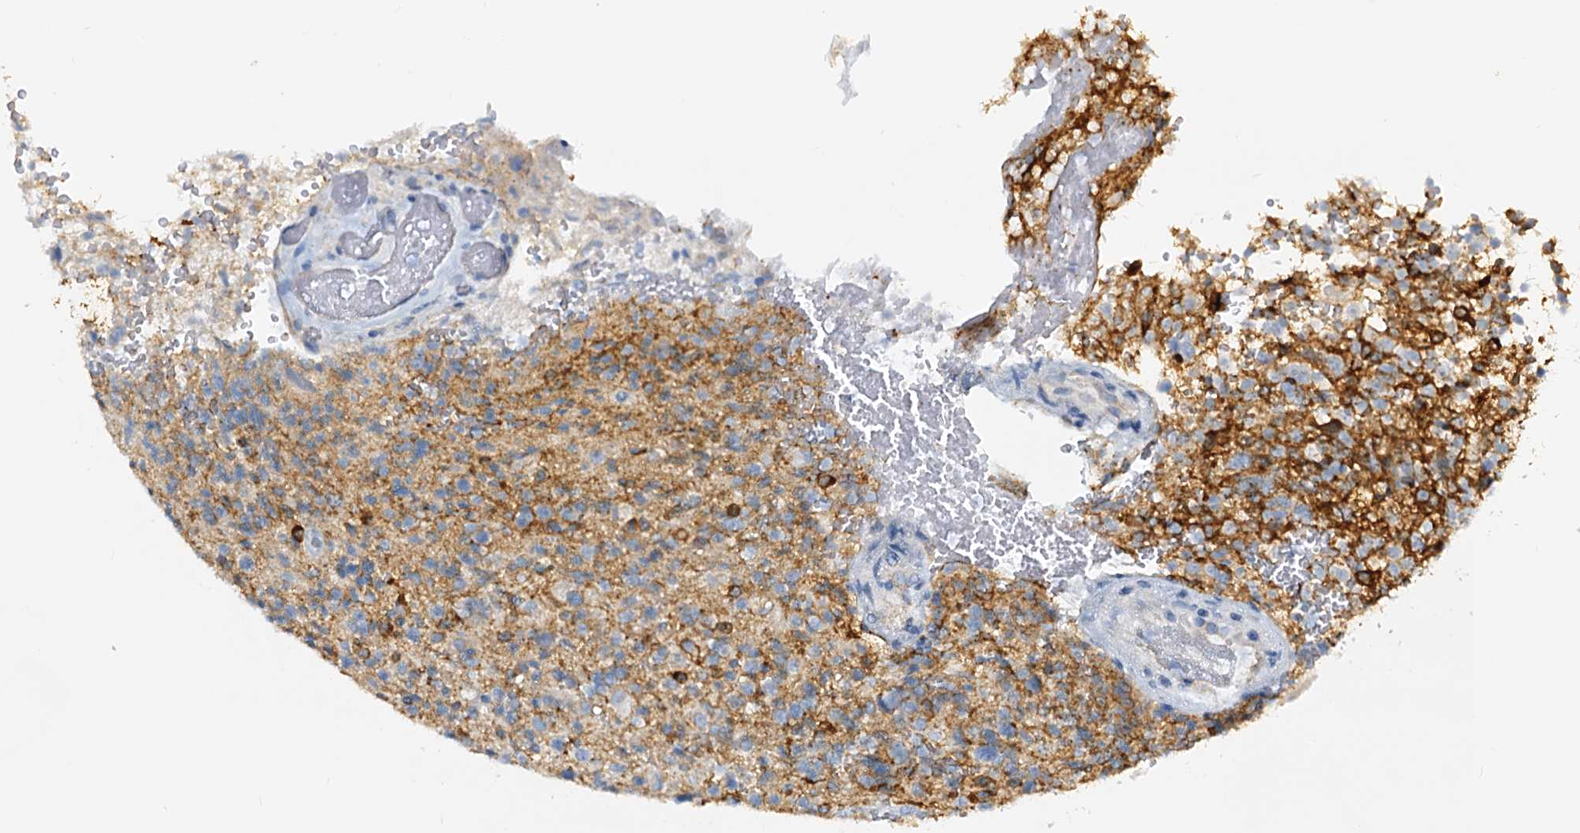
{"staining": {"intensity": "negative", "quantity": "none", "location": "none"}, "tissue": "glioma", "cell_type": "Tumor cells", "image_type": "cancer", "snomed": [{"axis": "morphology", "description": "Glioma, malignant, High grade"}, {"axis": "topography", "description": "Brain"}], "caption": "This histopathology image is of malignant glioma (high-grade) stained with immunohistochemistry to label a protein in brown with the nuclei are counter-stained blue. There is no positivity in tumor cells.", "gene": "SLC1A3", "patient": {"sex": "male", "age": 56}}